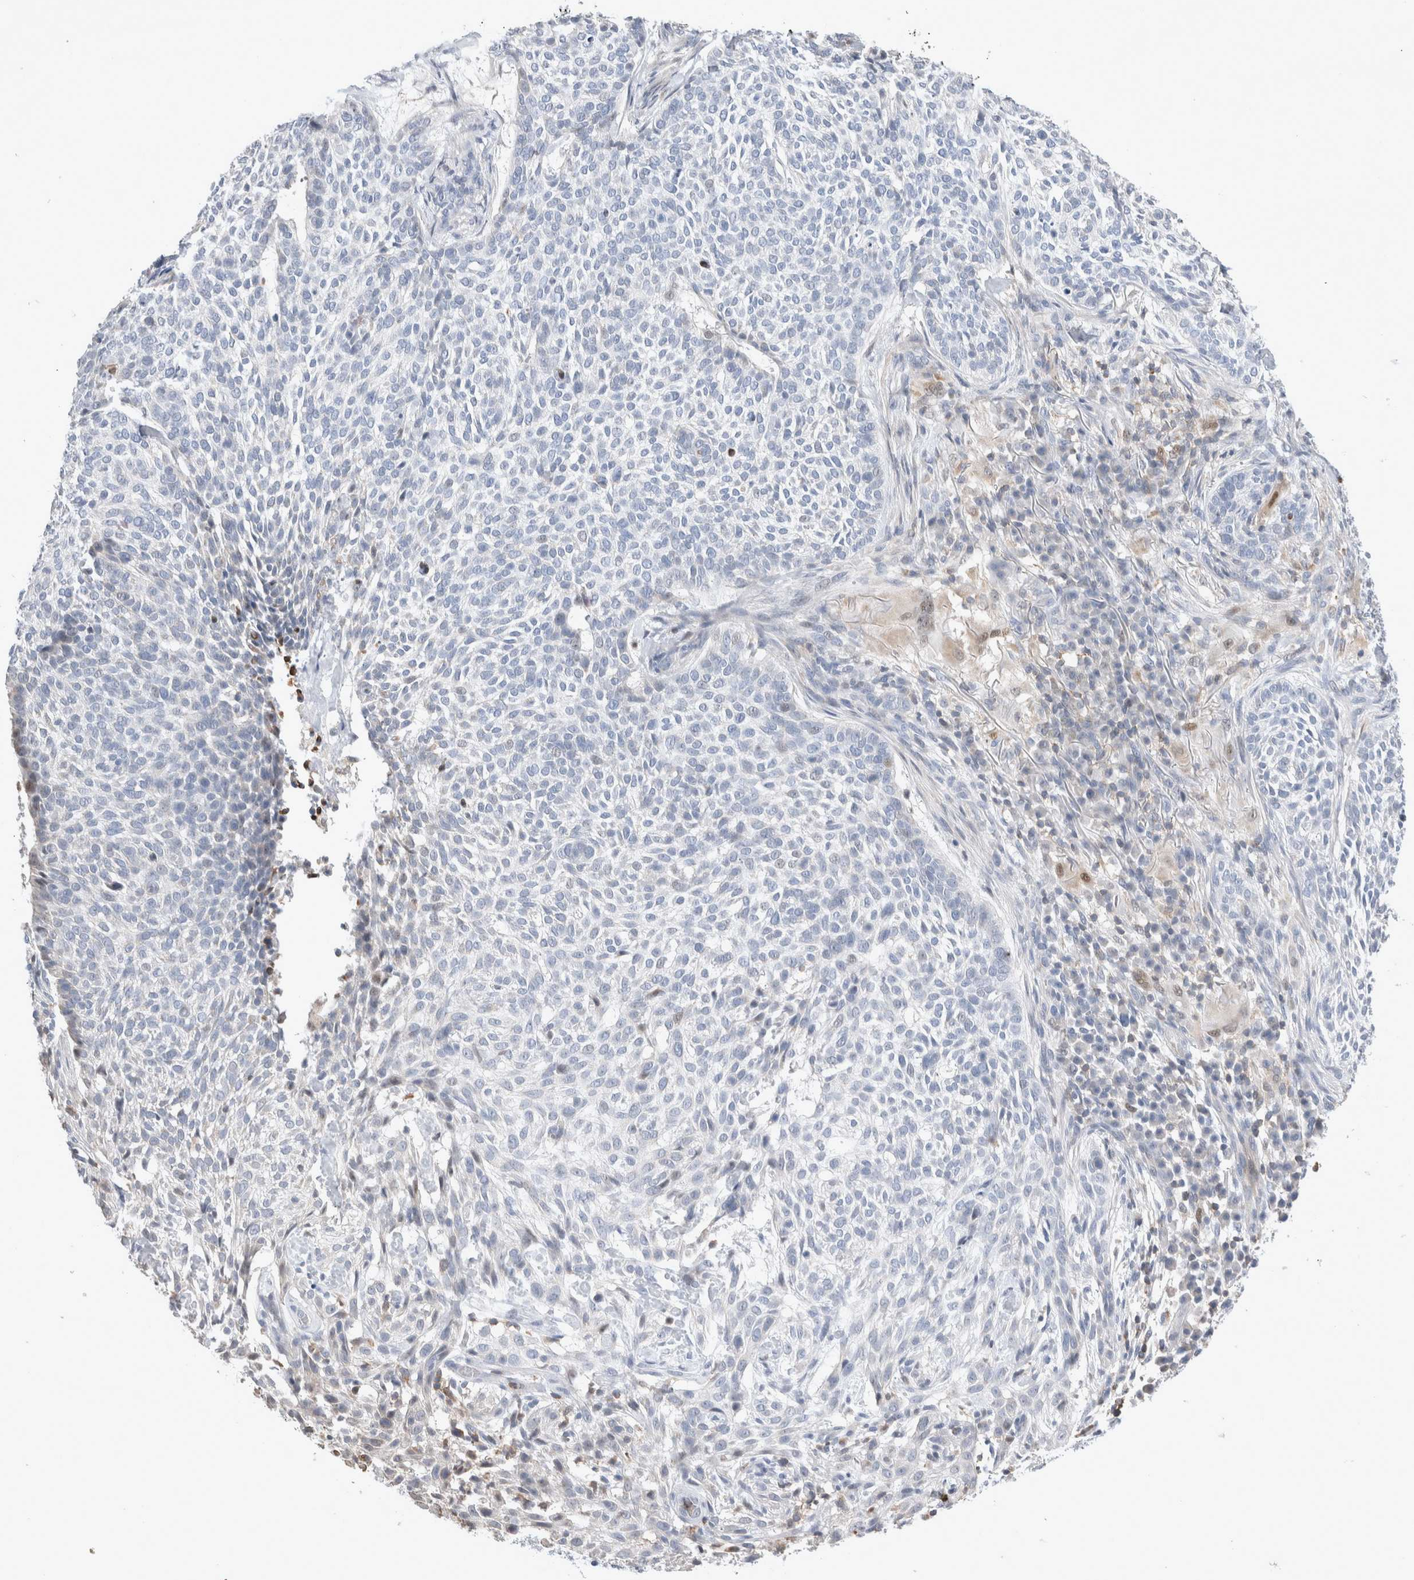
{"staining": {"intensity": "negative", "quantity": "none", "location": "none"}, "tissue": "skin cancer", "cell_type": "Tumor cells", "image_type": "cancer", "snomed": [{"axis": "morphology", "description": "Basal cell carcinoma"}, {"axis": "topography", "description": "Skin"}], "caption": "DAB immunohistochemical staining of human skin cancer (basal cell carcinoma) demonstrates no significant expression in tumor cells.", "gene": "AGMAT", "patient": {"sex": "female", "age": 64}}